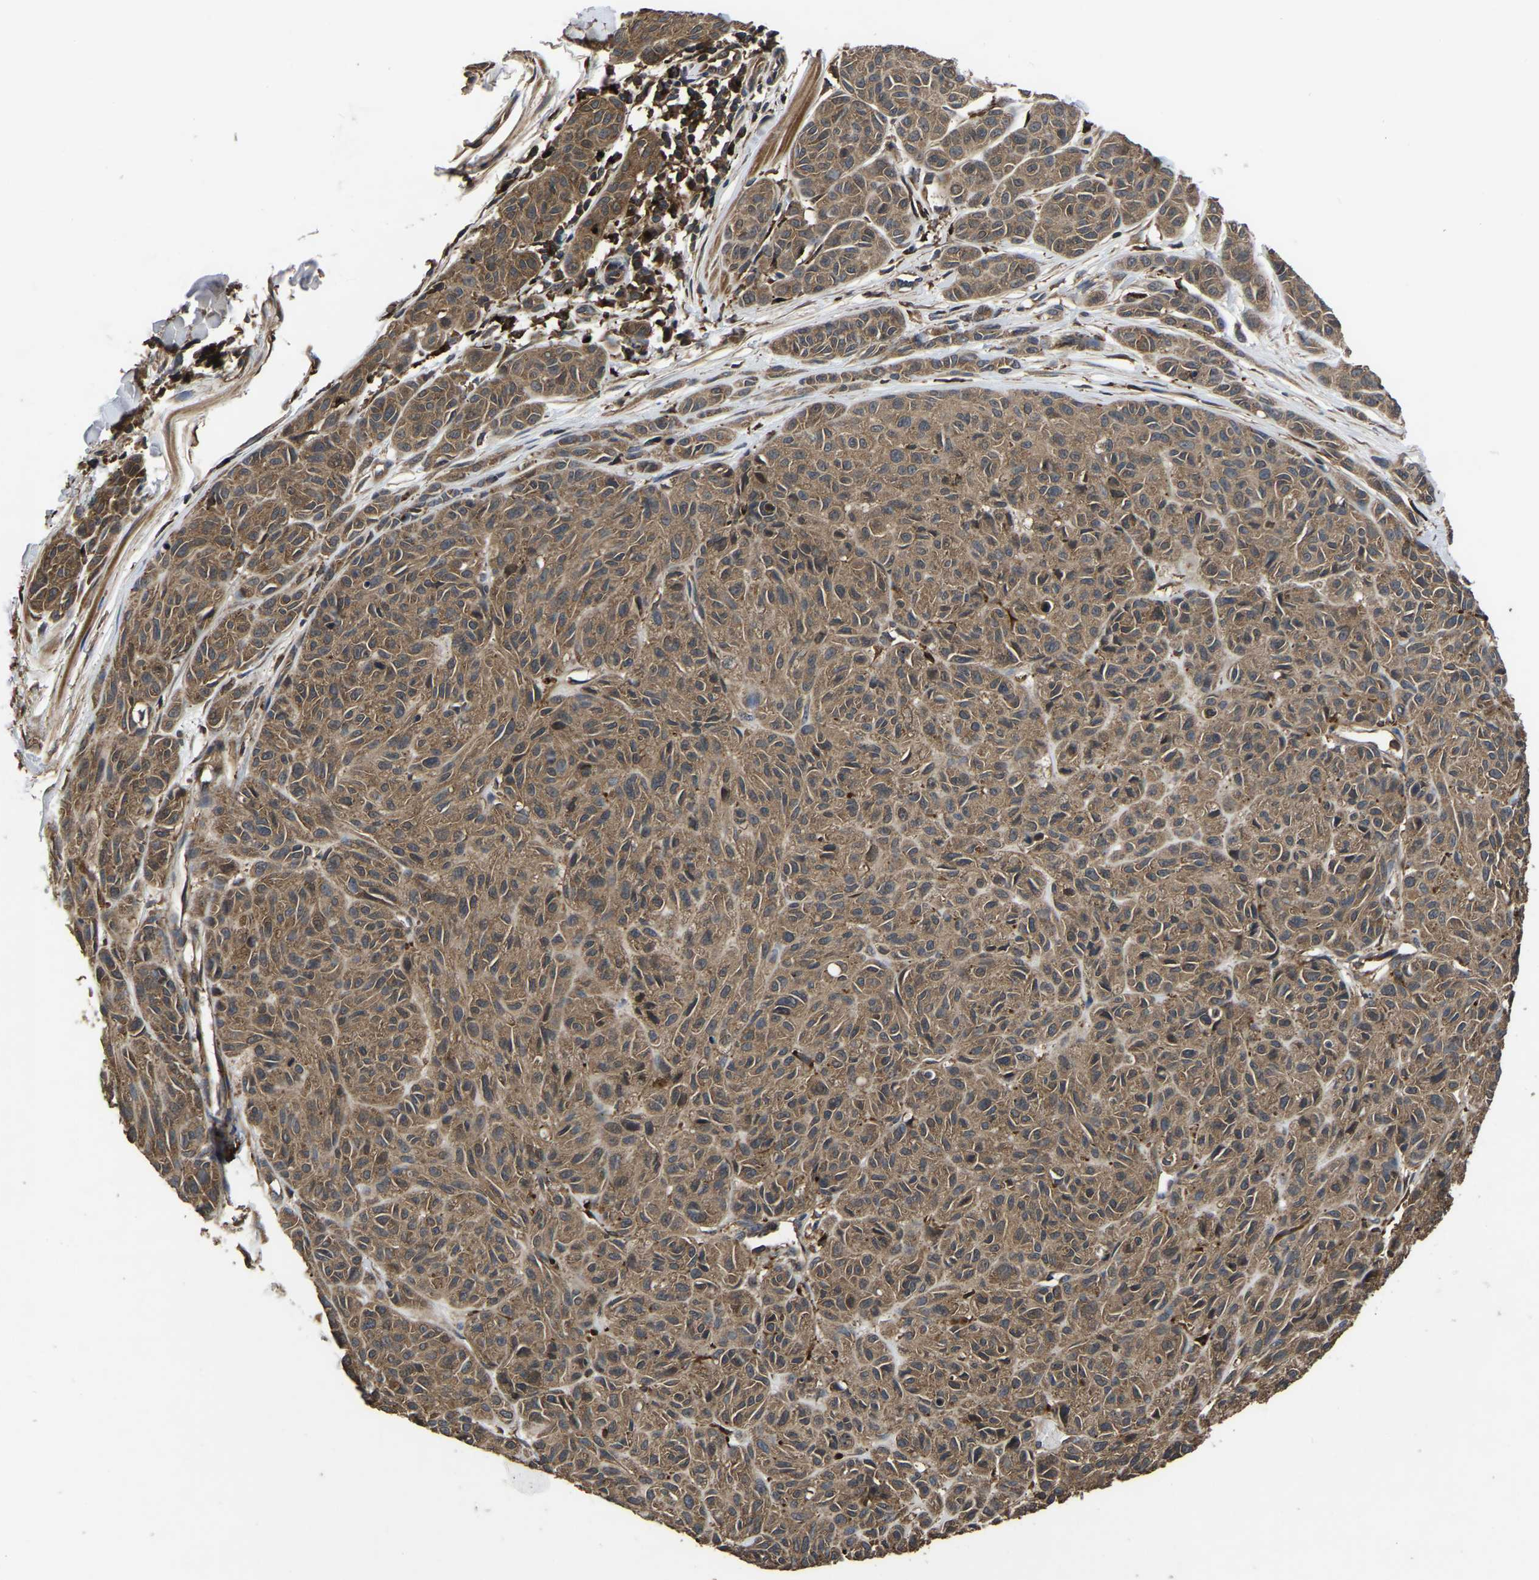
{"staining": {"intensity": "moderate", "quantity": ">75%", "location": "cytoplasmic/membranous"}, "tissue": "melanoma", "cell_type": "Tumor cells", "image_type": "cancer", "snomed": [{"axis": "morphology", "description": "Malignant melanoma, NOS"}, {"axis": "topography", "description": "Skin"}], "caption": "Malignant melanoma tissue exhibits moderate cytoplasmic/membranous expression in approximately >75% of tumor cells (DAB = brown stain, brightfield microscopy at high magnification).", "gene": "CRYZL1", "patient": {"sex": "male", "age": 62}}